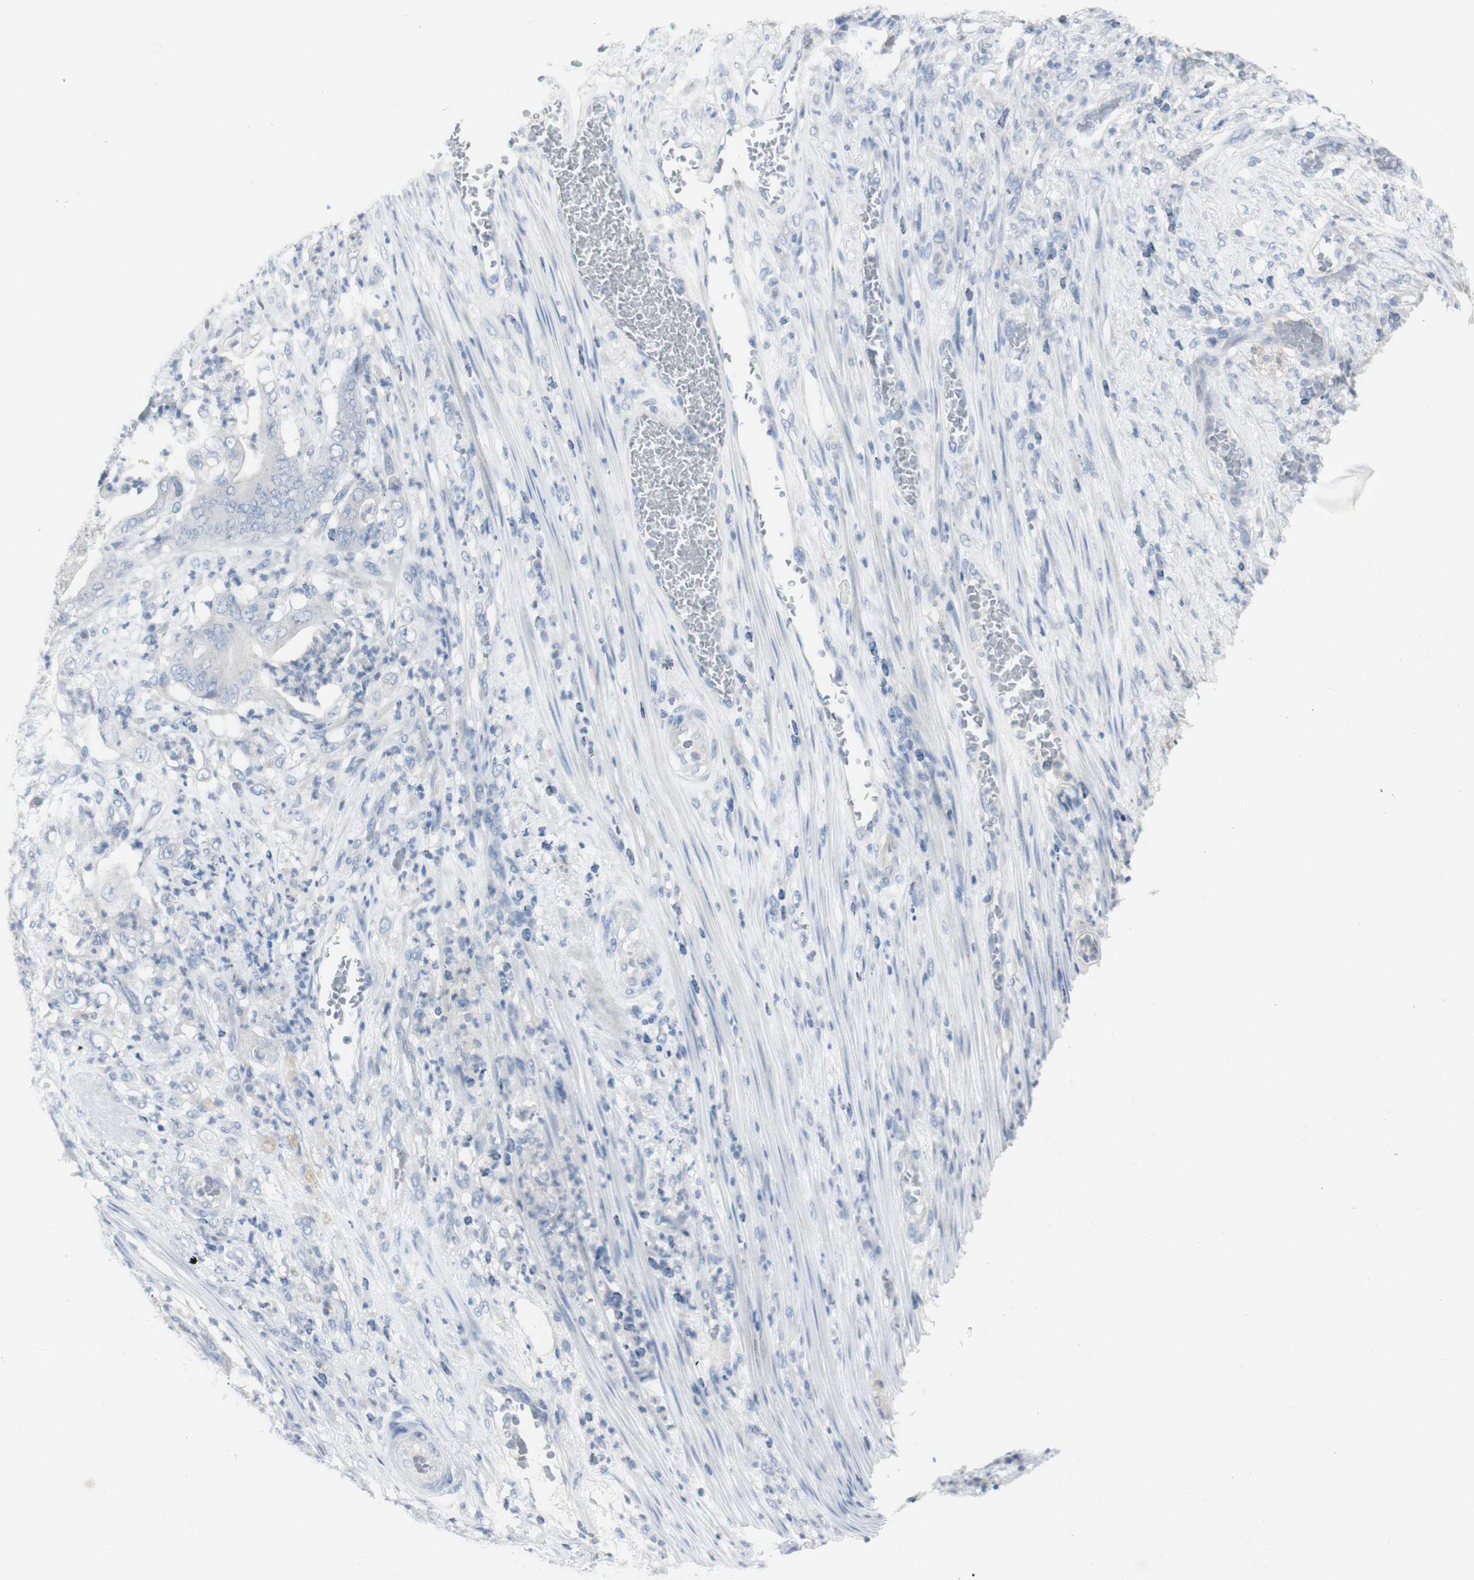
{"staining": {"intensity": "negative", "quantity": "none", "location": "none"}, "tissue": "stomach cancer", "cell_type": "Tumor cells", "image_type": "cancer", "snomed": [{"axis": "morphology", "description": "Adenocarcinoma, NOS"}, {"axis": "topography", "description": "Stomach"}], "caption": "A micrograph of adenocarcinoma (stomach) stained for a protein shows no brown staining in tumor cells.", "gene": "CD207", "patient": {"sex": "female", "age": 73}}